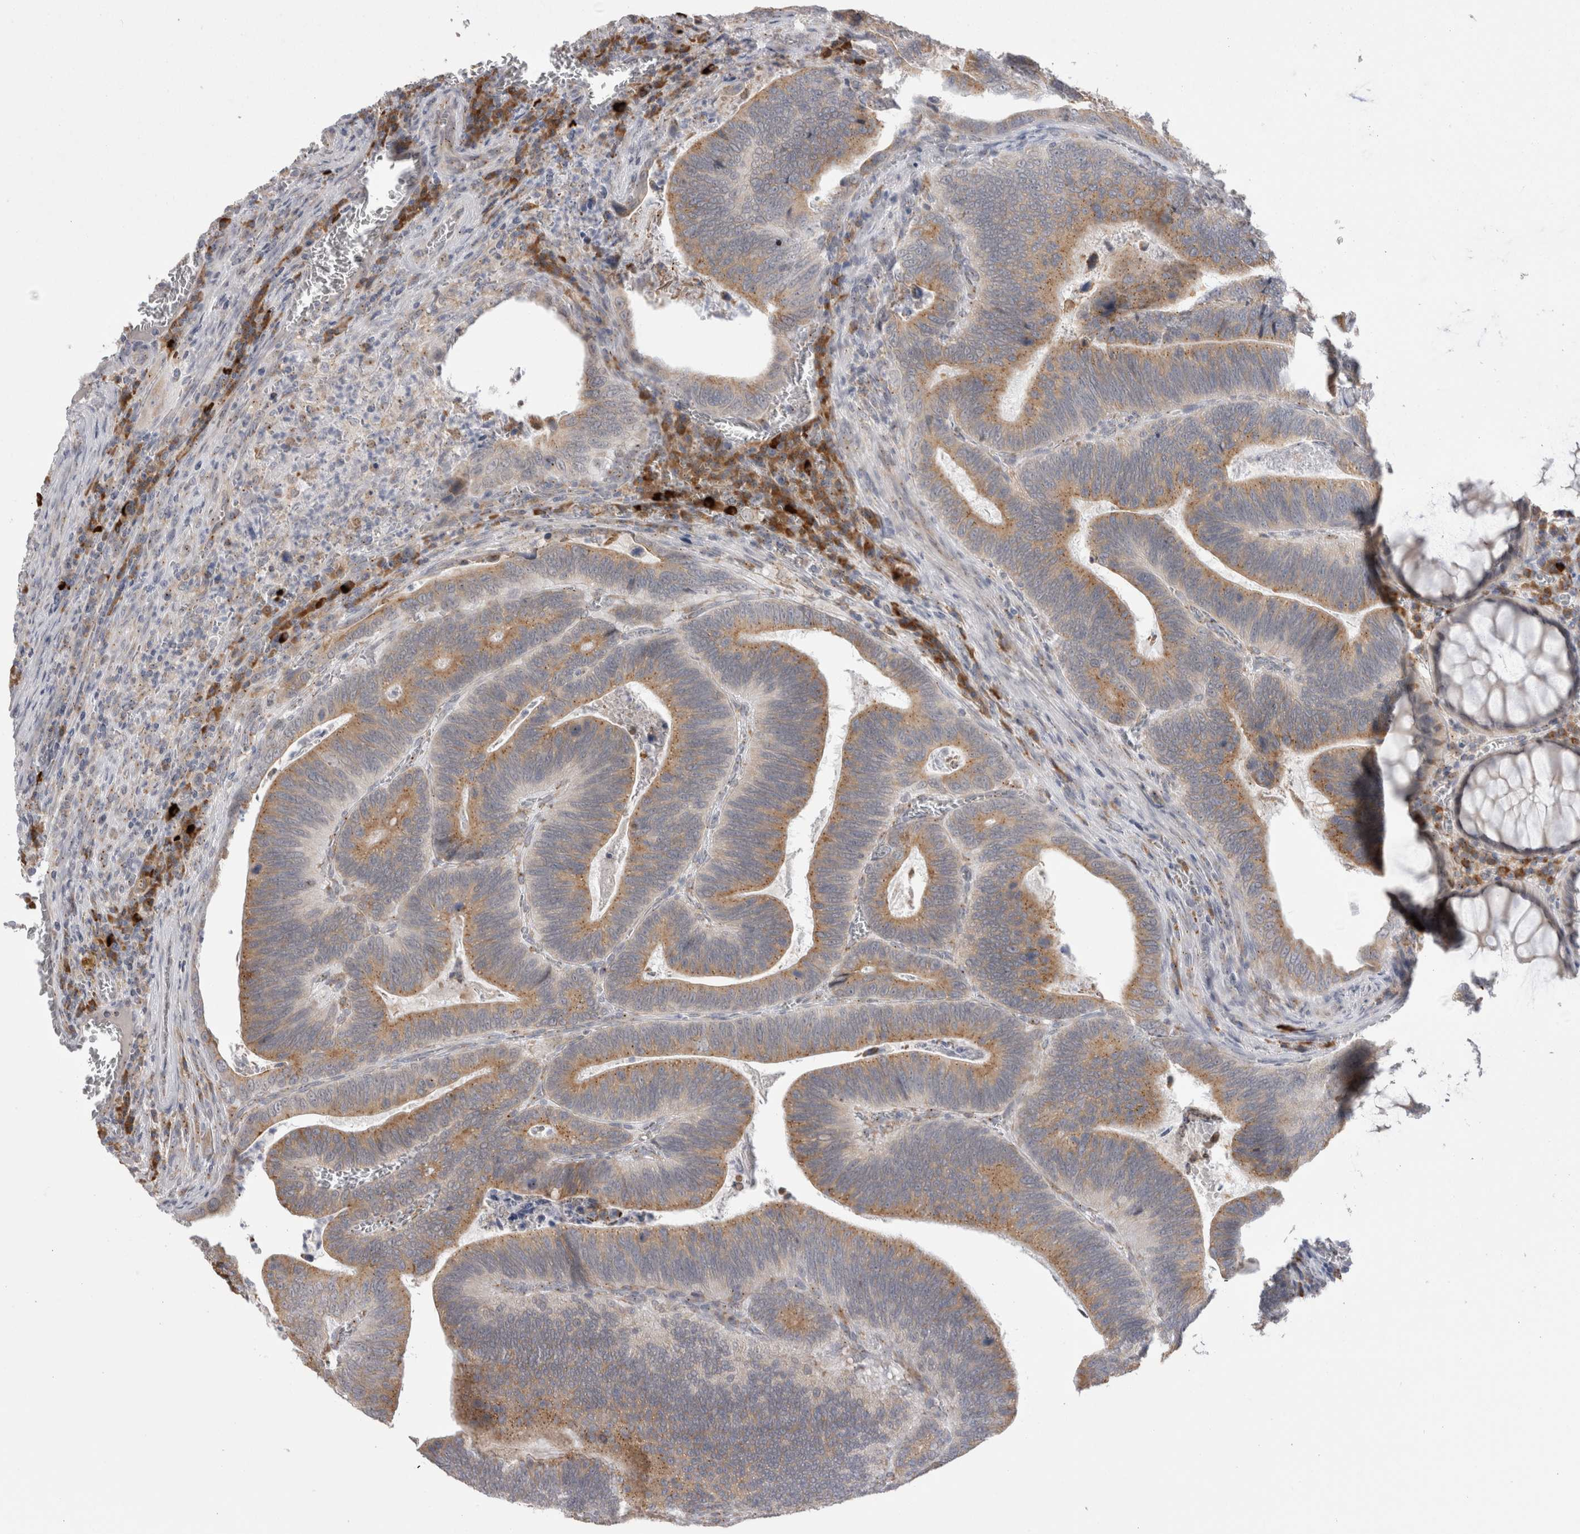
{"staining": {"intensity": "moderate", "quantity": ">75%", "location": "cytoplasmic/membranous"}, "tissue": "colorectal cancer", "cell_type": "Tumor cells", "image_type": "cancer", "snomed": [{"axis": "morphology", "description": "Inflammation, NOS"}, {"axis": "morphology", "description": "Adenocarcinoma, NOS"}, {"axis": "topography", "description": "Colon"}], "caption": "Protein staining of adenocarcinoma (colorectal) tissue displays moderate cytoplasmic/membranous positivity in approximately >75% of tumor cells.", "gene": "ZNF341", "patient": {"sex": "male", "age": 72}}